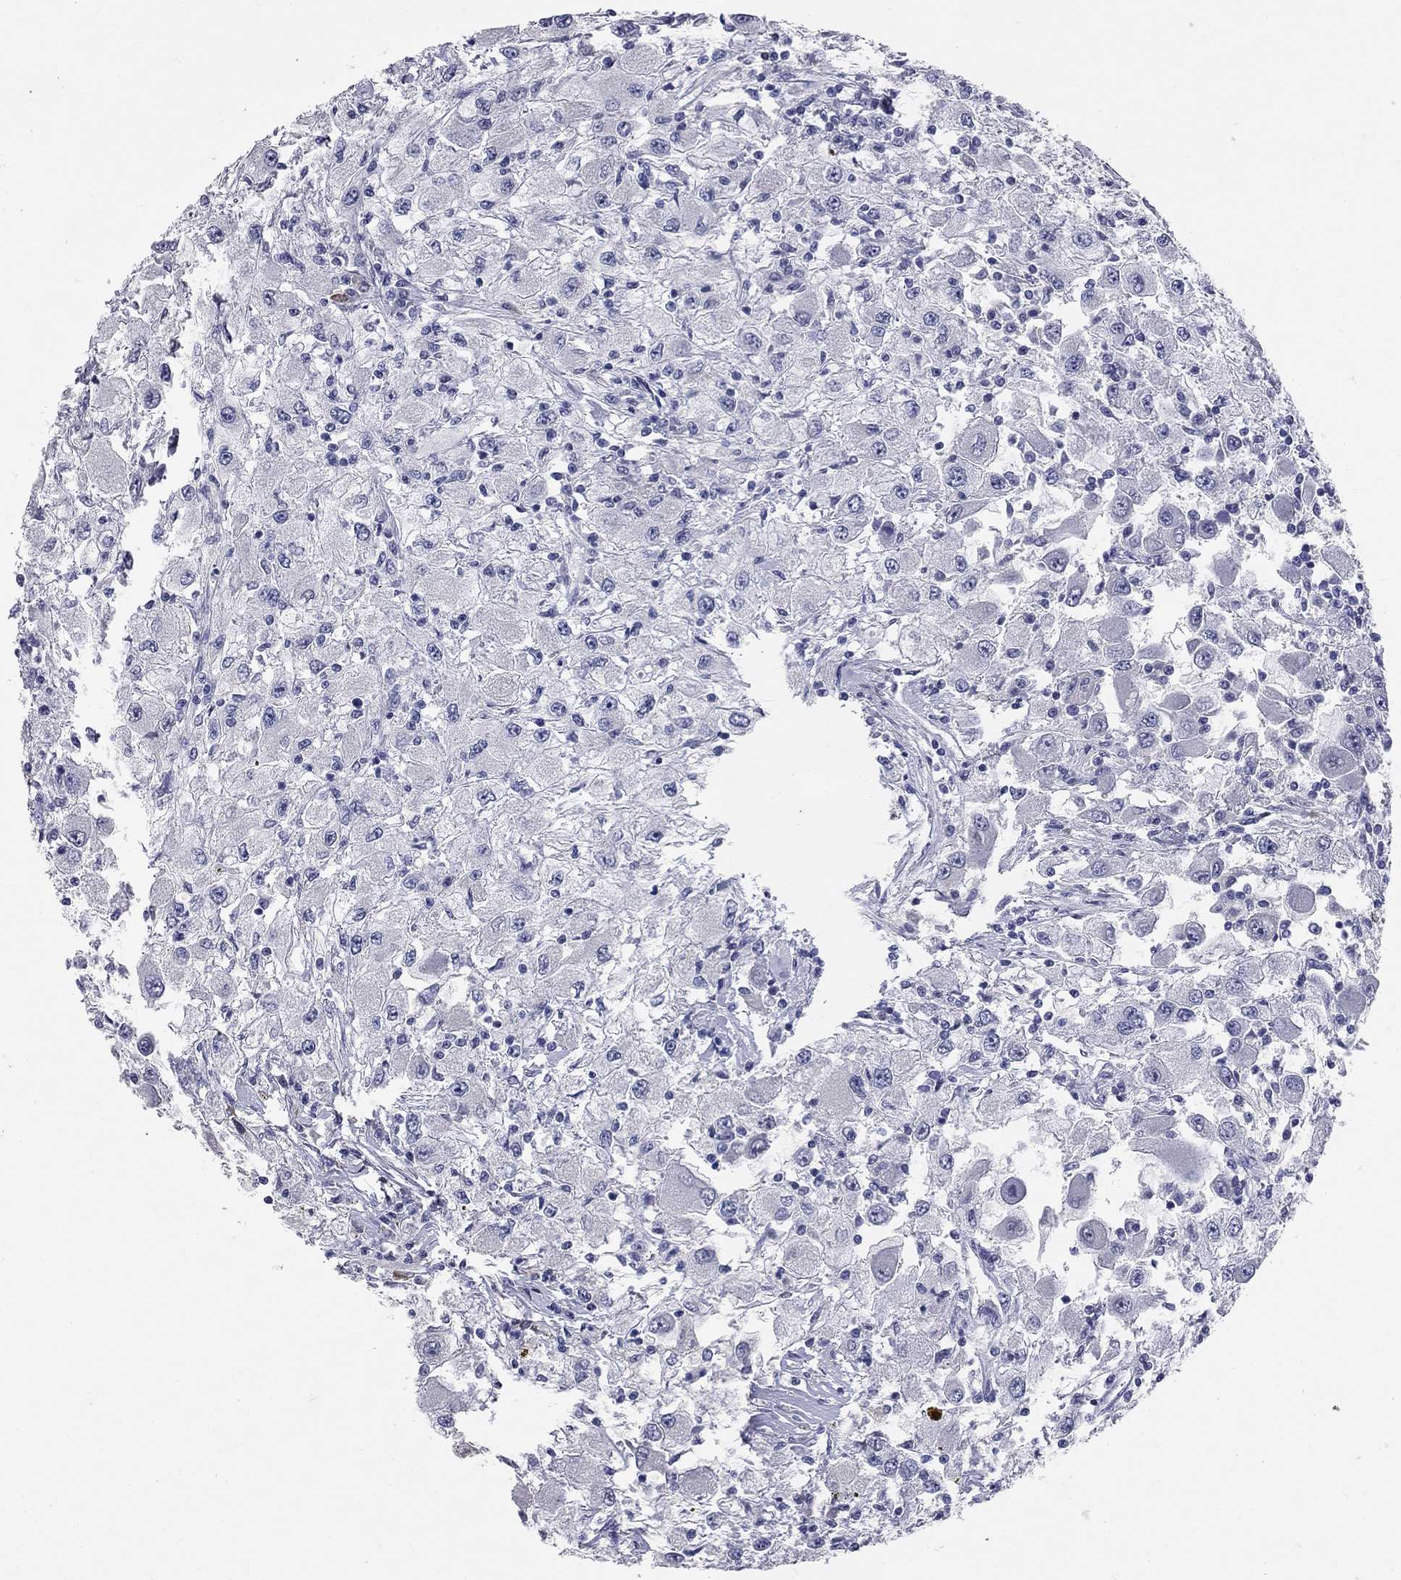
{"staining": {"intensity": "negative", "quantity": "none", "location": "none"}, "tissue": "renal cancer", "cell_type": "Tumor cells", "image_type": "cancer", "snomed": [{"axis": "morphology", "description": "Adenocarcinoma, NOS"}, {"axis": "topography", "description": "Kidney"}], "caption": "A micrograph of human renal cancer is negative for staining in tumor cells.", "gene": "SYT12", "patient": {"sex": "female", "age": 67}}